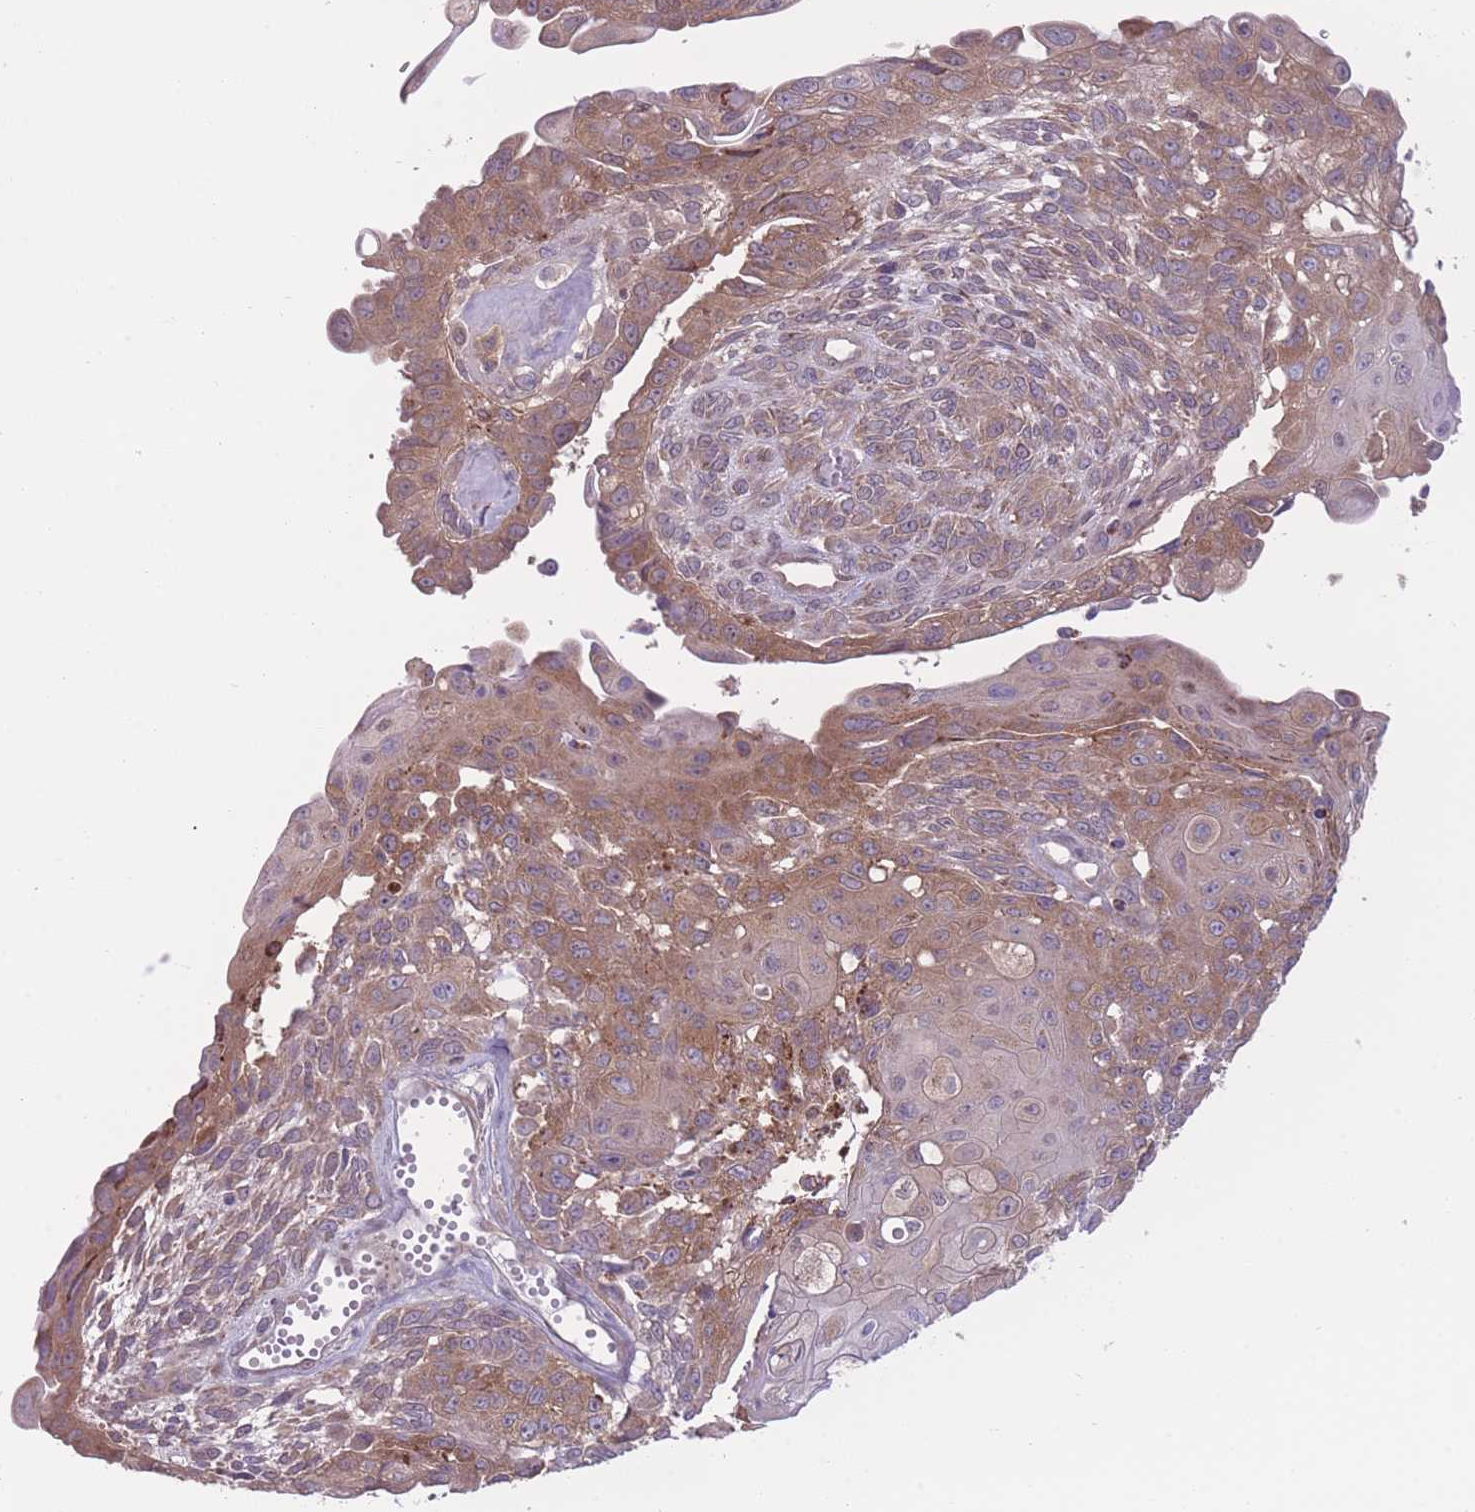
{"staining": {"intensity": "moderate", "quantity": ">75%", "location": "cytoplasmic/membranous"}, "tissue": "endometrial cancer", "cell_type": "Tumor cells", "image_type": "cancer", "snomed": [{"axis": "morphology", "description": "Adenocarcinoma, NOS"}, {"axis": "topography", "description": "Endometrium"}], "caption": "The image demonstrates staining of endometrial cancer (adenocarcinoma), revealing moderate cytoplasmic/membranous protein staining (brown color) within tumor cells.", "gene": "CCT6B", "patient": {"sex": "female", "age": 32}}